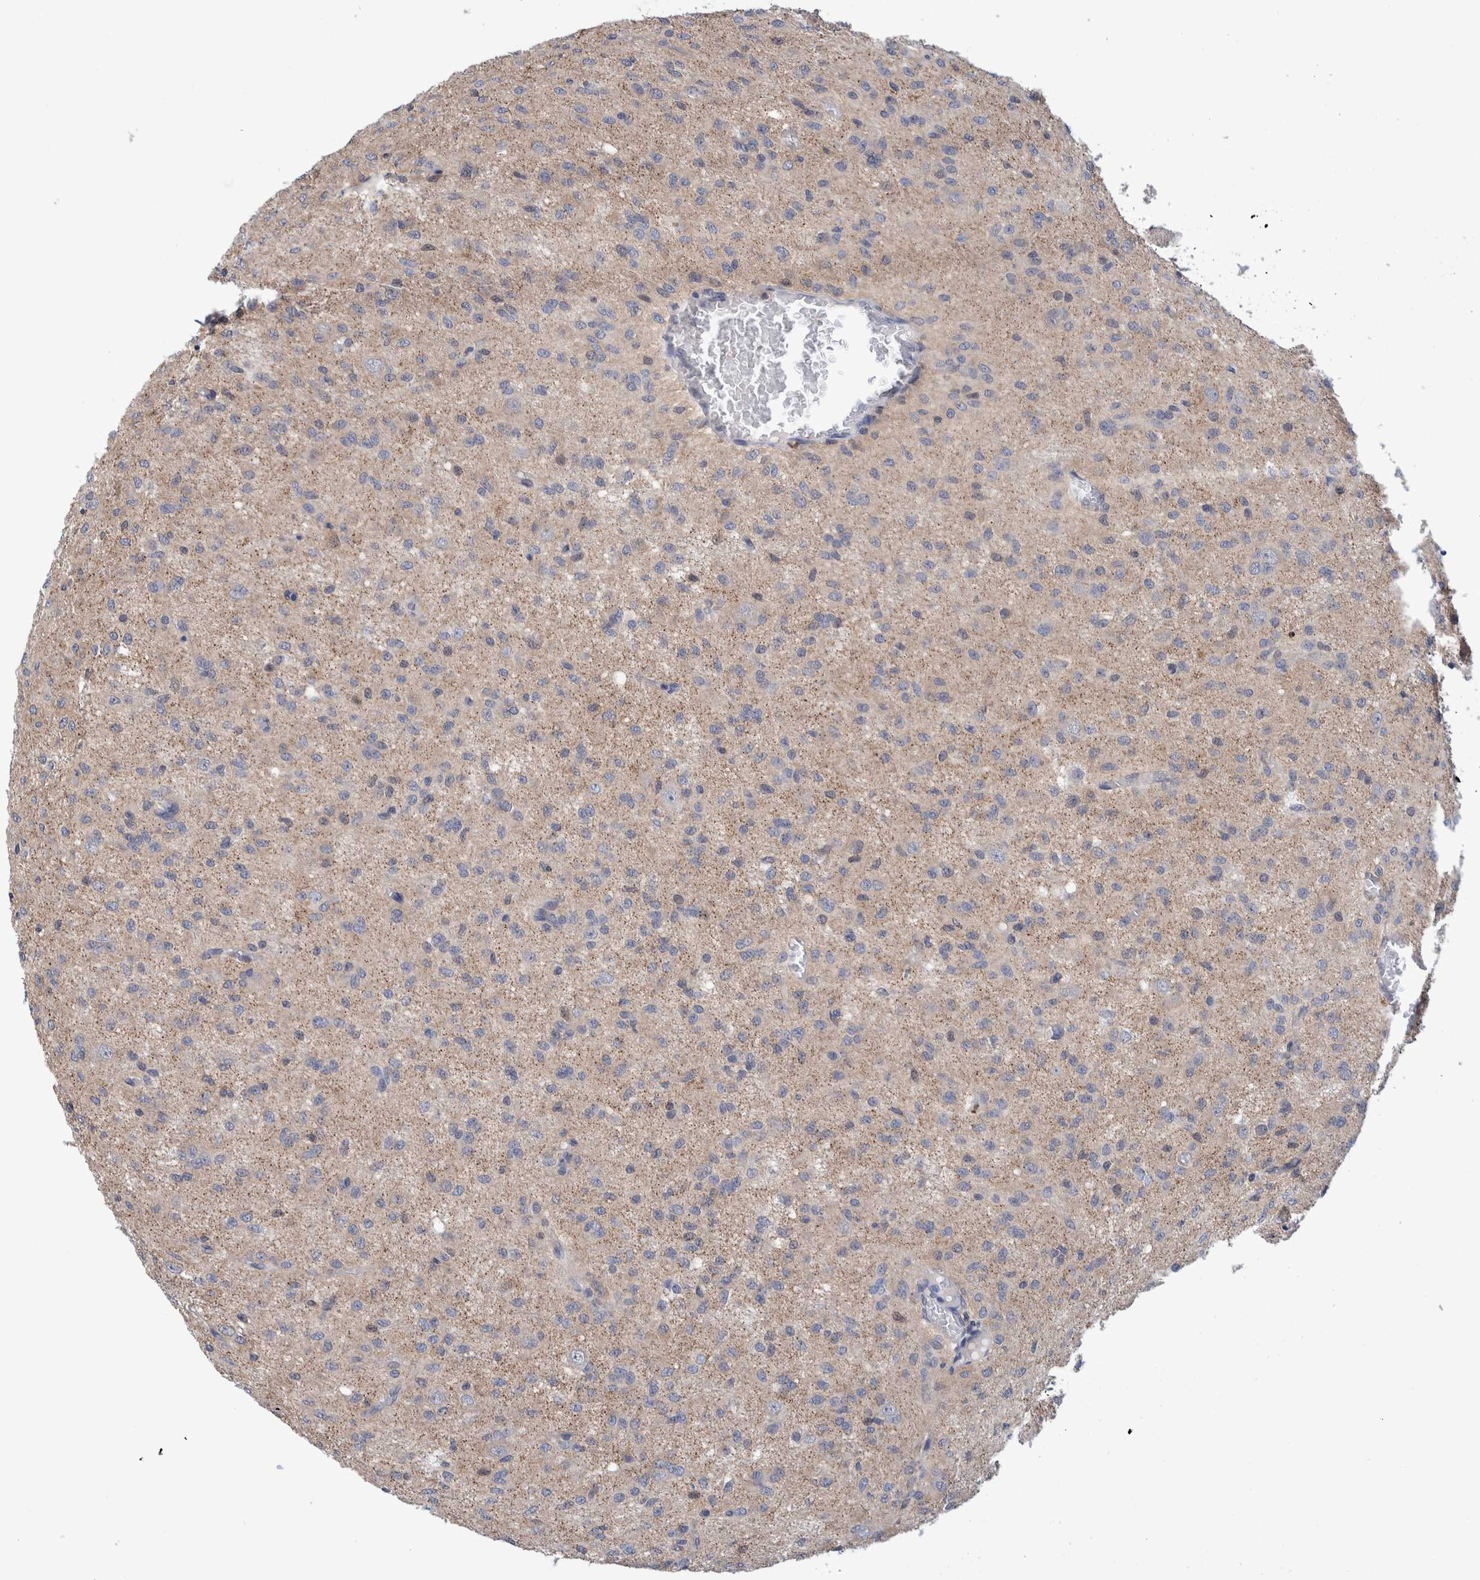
{"staining": {"intensity": "negative", "quantity": "none", "location": "none"}, "tissue": "glioma", "cell_type": "Tumor cells", "image_type": "cancer", "snomed": [{"axis": "morphology", "description": "Glioma, malignant, High grade"}, {"axis": "topography", "description": "Brain"}], "caption": "Human glioma stained for a protein using immunohistochemistry reveals no staining in tumor cells.", "gene": "PFAS", "patient": {"sex": "female", "age": 59}}